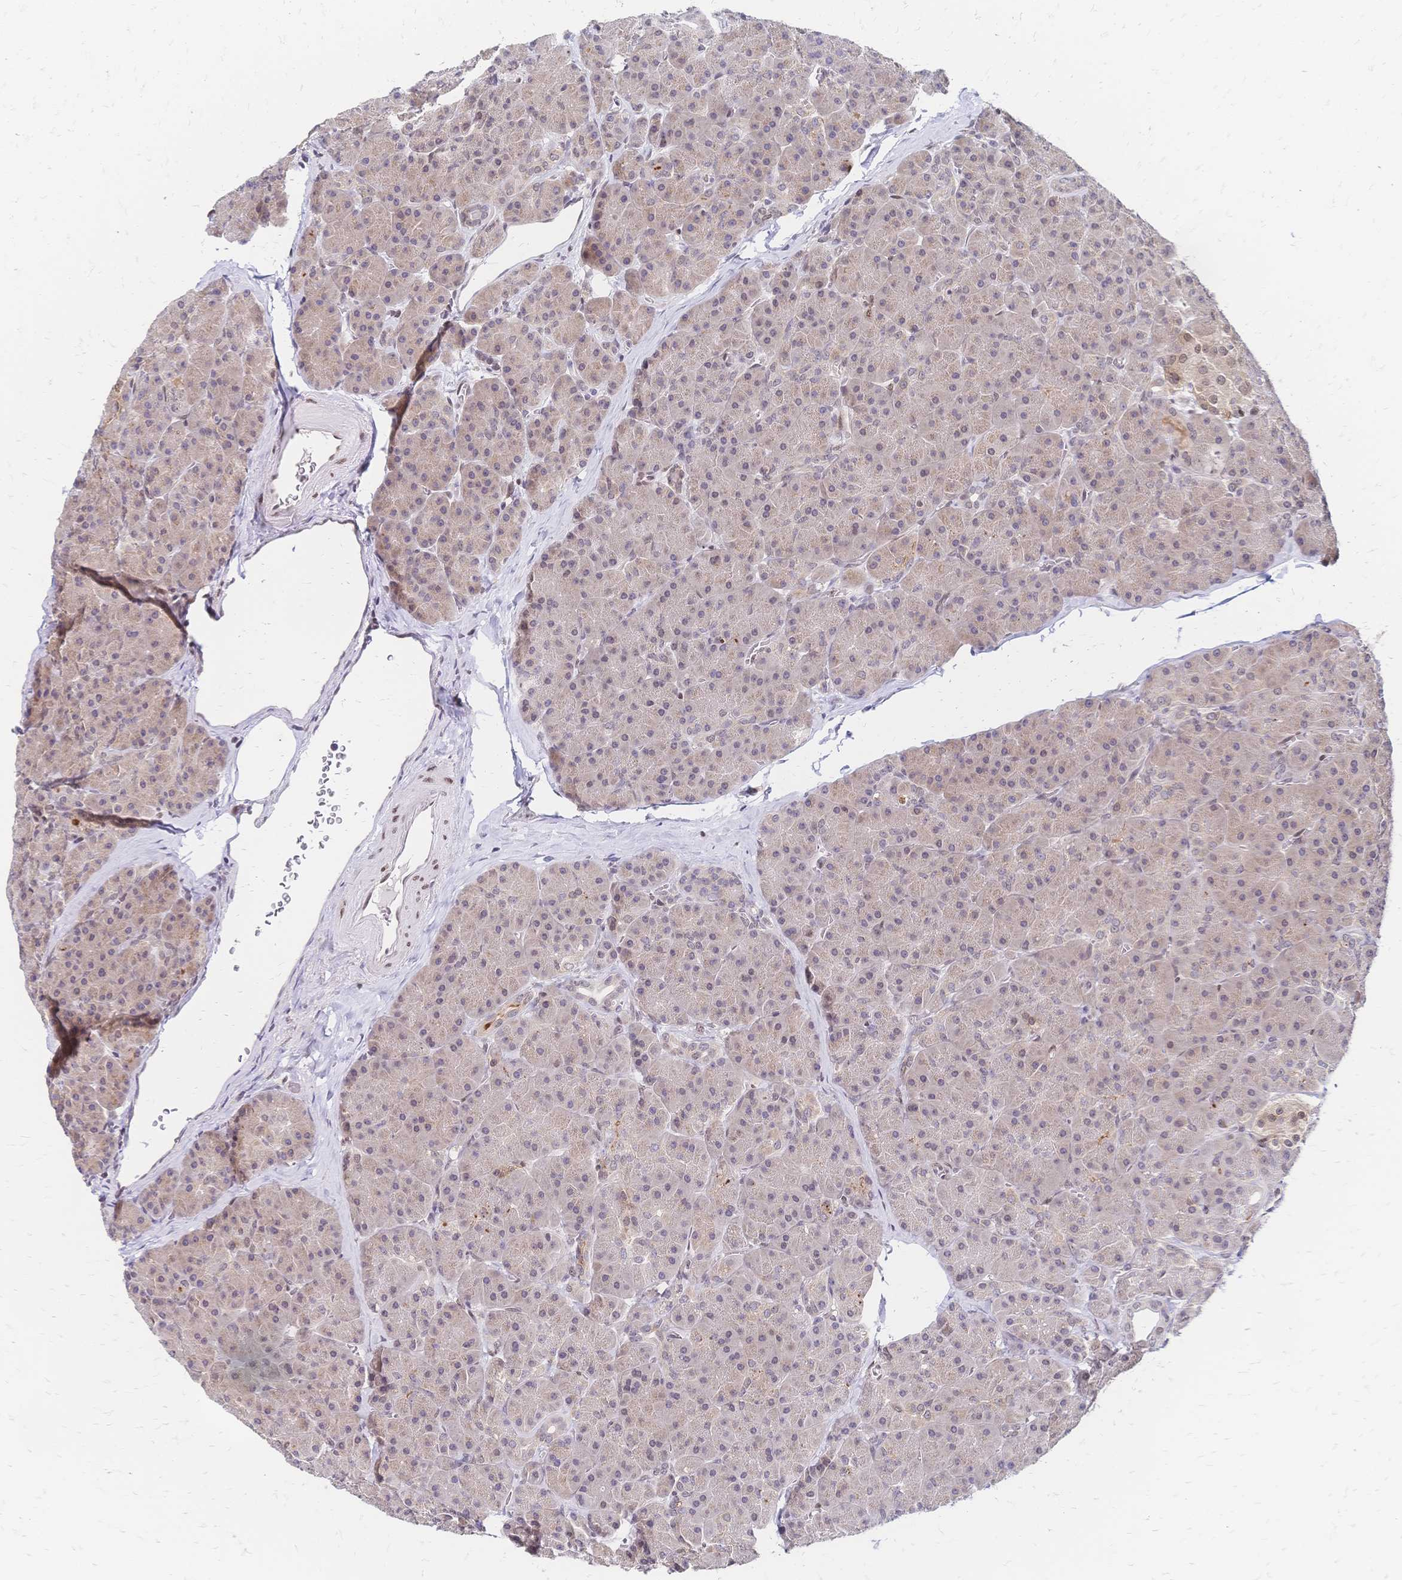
{"staining": {"intensity": "weak", "quantity": "<25%", "location": "cytoplasmic/membranous"}, "tissue": "pancreas", "cell_type": "Exocrine glandular cells", "image_type": "normal", "snomed": [{"axis": "morphology", "description": "Normal tissue, NOS"}, {"axis": "topography", "description": "Pancreas"}], "caption": "Immunohistochemistry image of benign pancreas: human pancreas stained with DAB shows no significant protein staining in exocrine glandular cells.", "gene": "CBX7", "patient": {"sex": "male", "age": 57}}